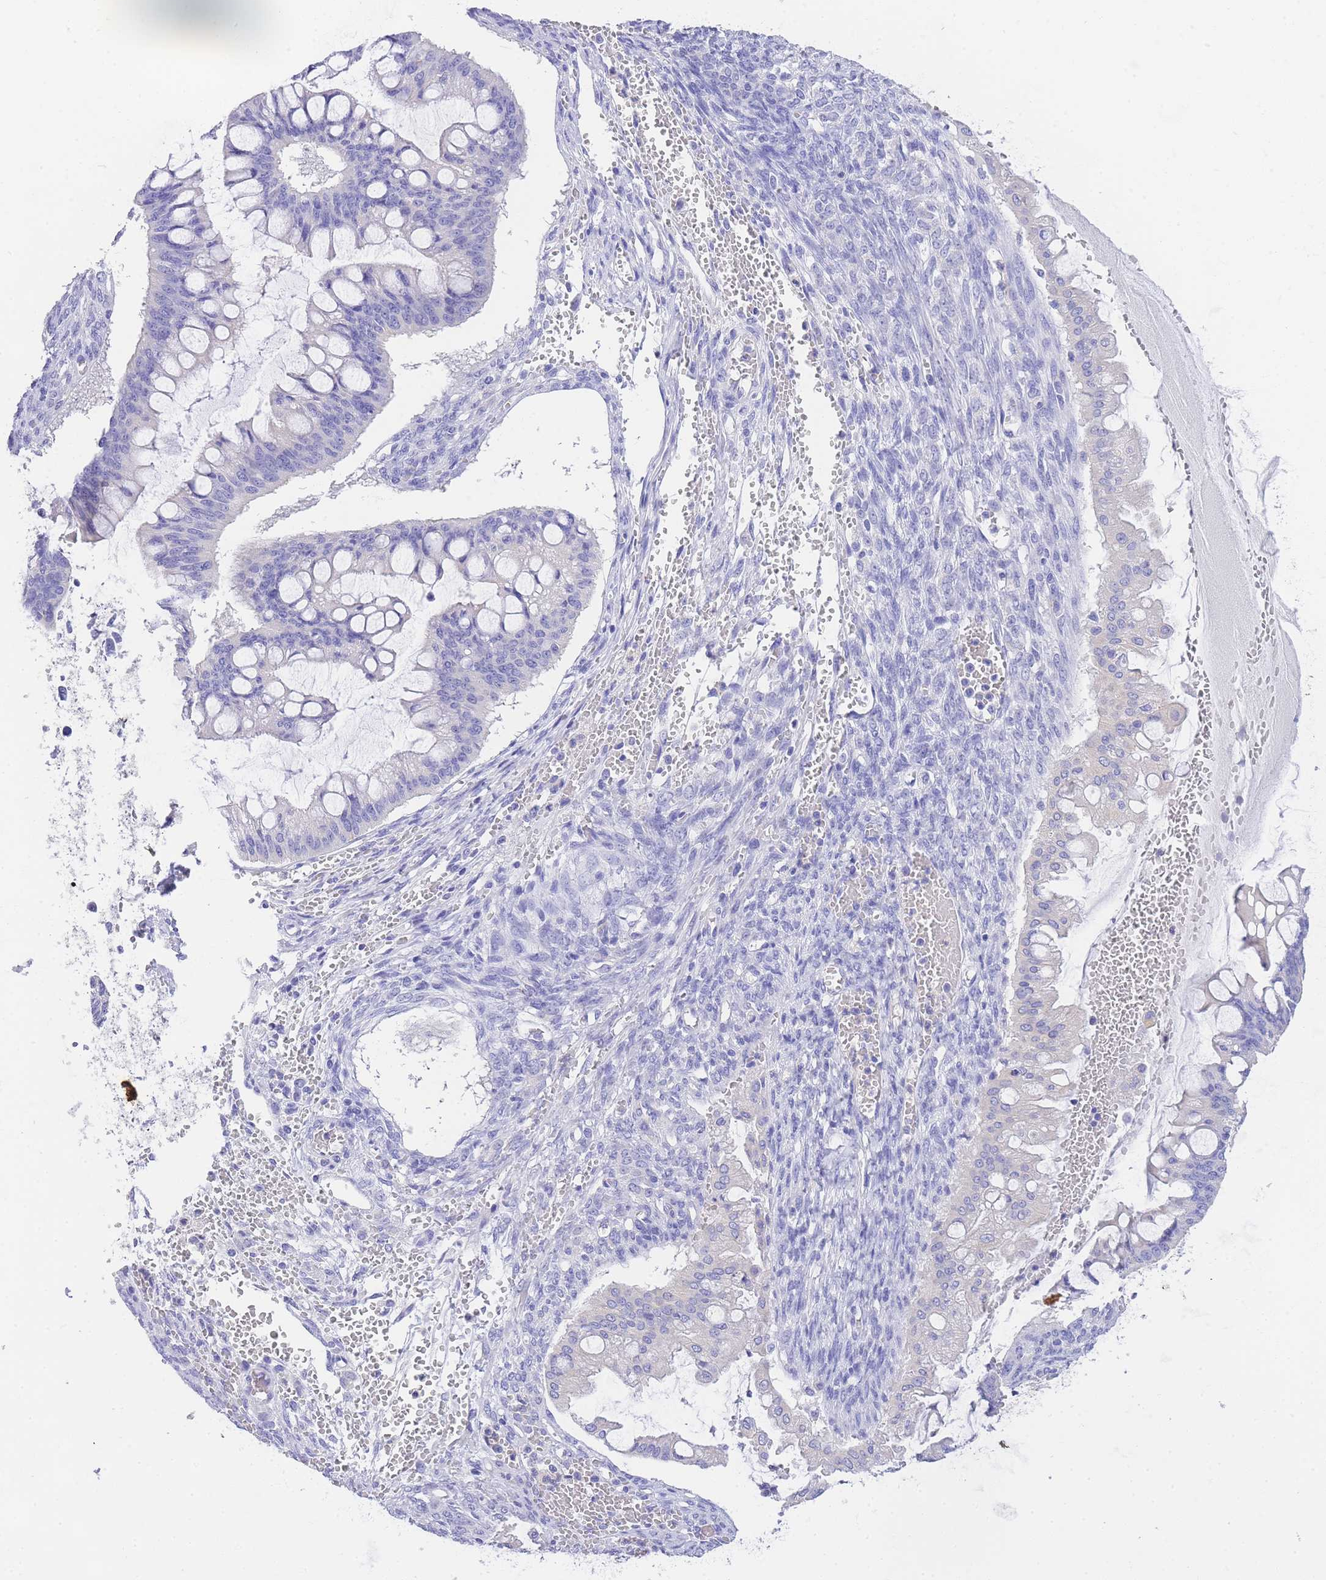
{"staining": {"intensity": "negative", "quantity": "none", "location": "none"}, "tissue": "ovarian cancer", "cell_type": "Tumor cells", "image_type": "cancer", "snomed": [{"axis": "morphology", "description": "Cystadenocarcinoma, mucinous, NOS"}, {"axis": "topography", "description": "Ovary"}], "caption": "Tumor cells are negative for brown protein staining in mucinous cystadenocarcinoma (ovarian). (Stains: DAB (3,3'-diaminobenzidine) immunohistochemistry with hematoxylin counter stain, Microscopy: brightfield microscopy at high magnification).", "gene": "EPN2", "patient": {"sex": "female", "age": 73}}